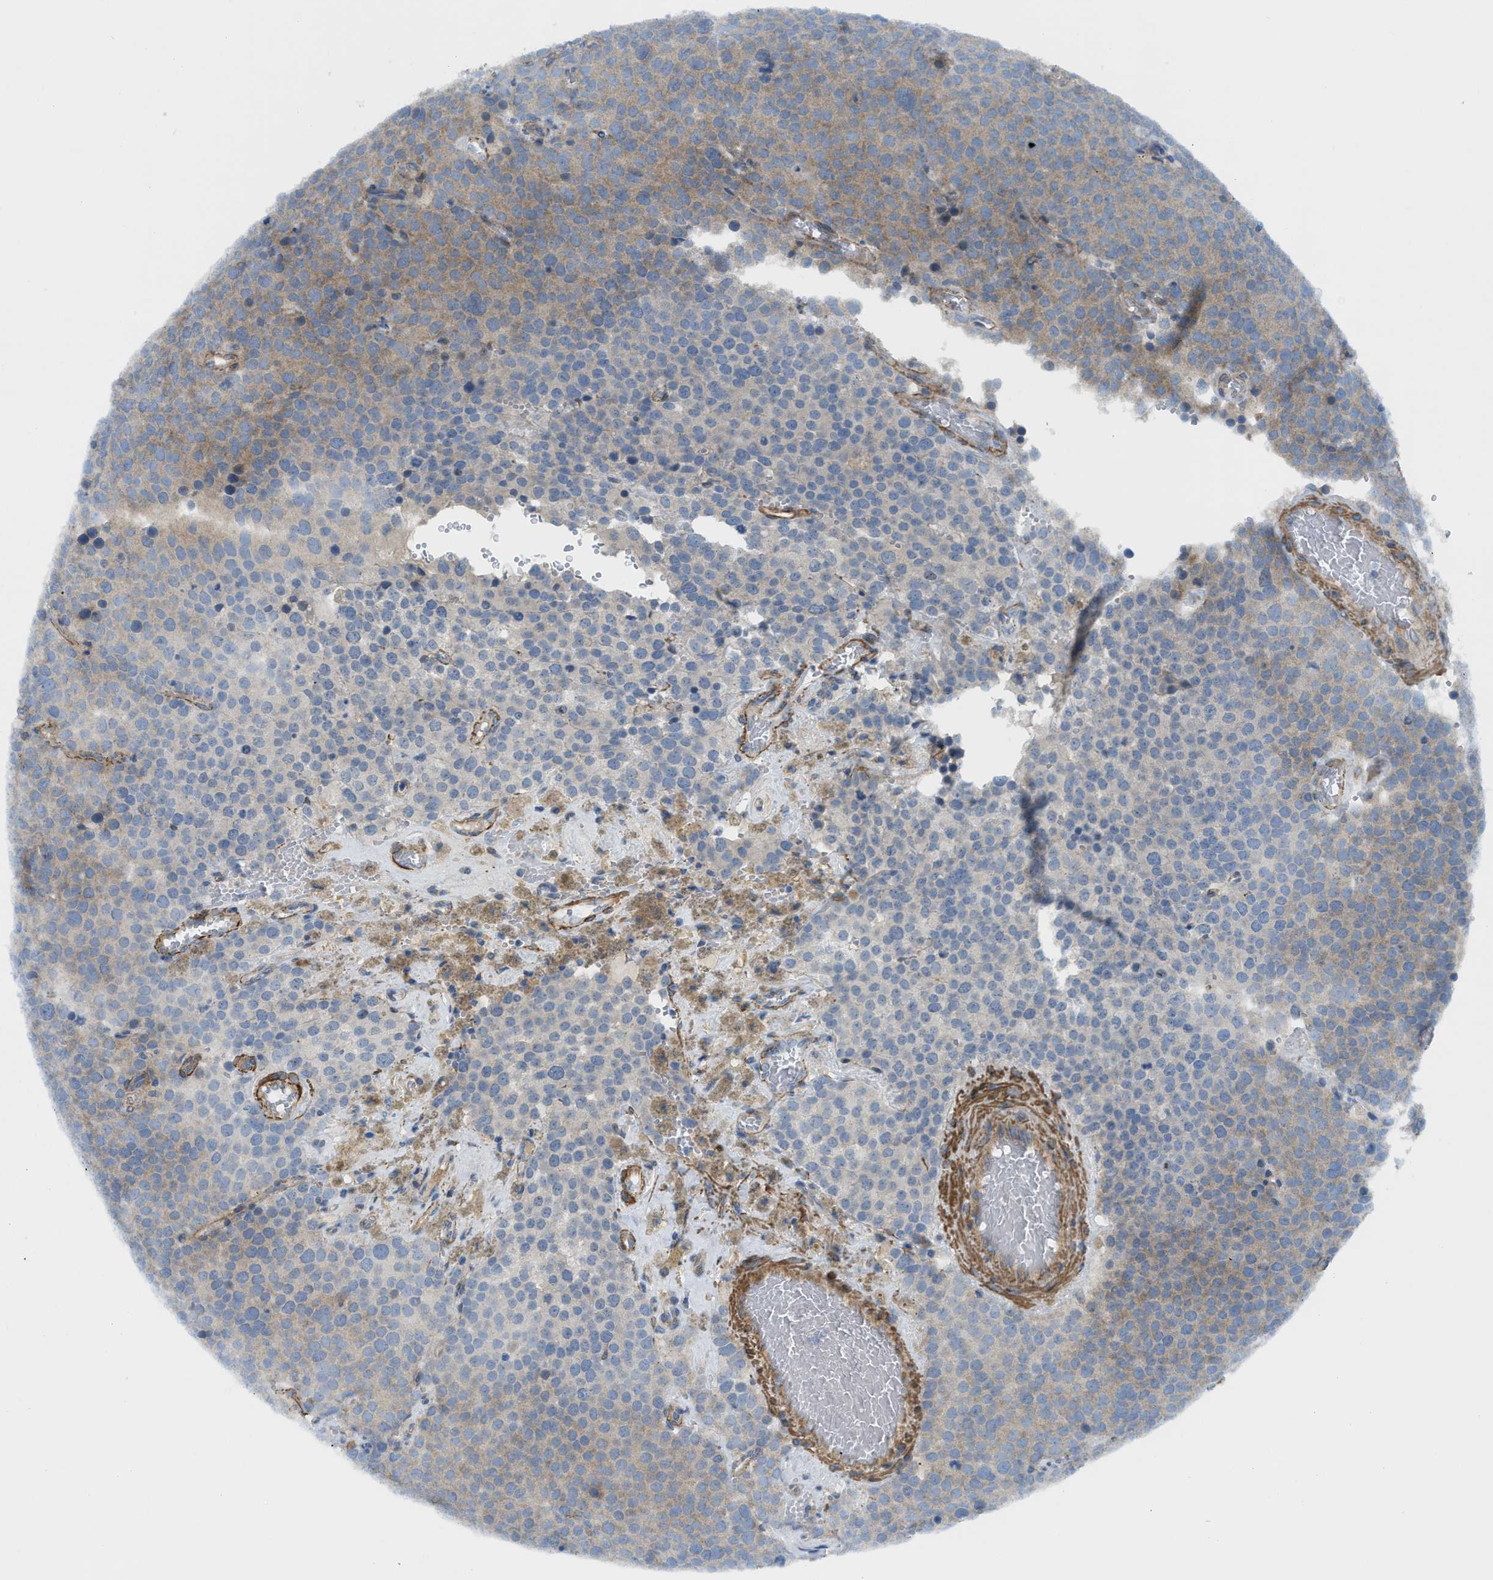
{"staining": {"intensity": "moderate", "quantity": "25%-75%", "location": "cytoplasmic/membranous"}, "tissue": "testis cancer", "cell_type": "Tumor cells", "image_type": "cancer", "snomed": [{"axis": "morphology", "description": "Normal tissue, NOS"}, {"axis": "morphology", "description": "Seminoma, NOS"}, {"axis": "topography", "description": "Testis"}], "caption": "Immunohistochemical staining of human testis seminoma shows medium levels of moderate cytoplasmic/membranous expression in approximately 25%-75% of tumor cells.", "gene": "BMPR1A", "patient": {"sex": "male", "age": 71}}